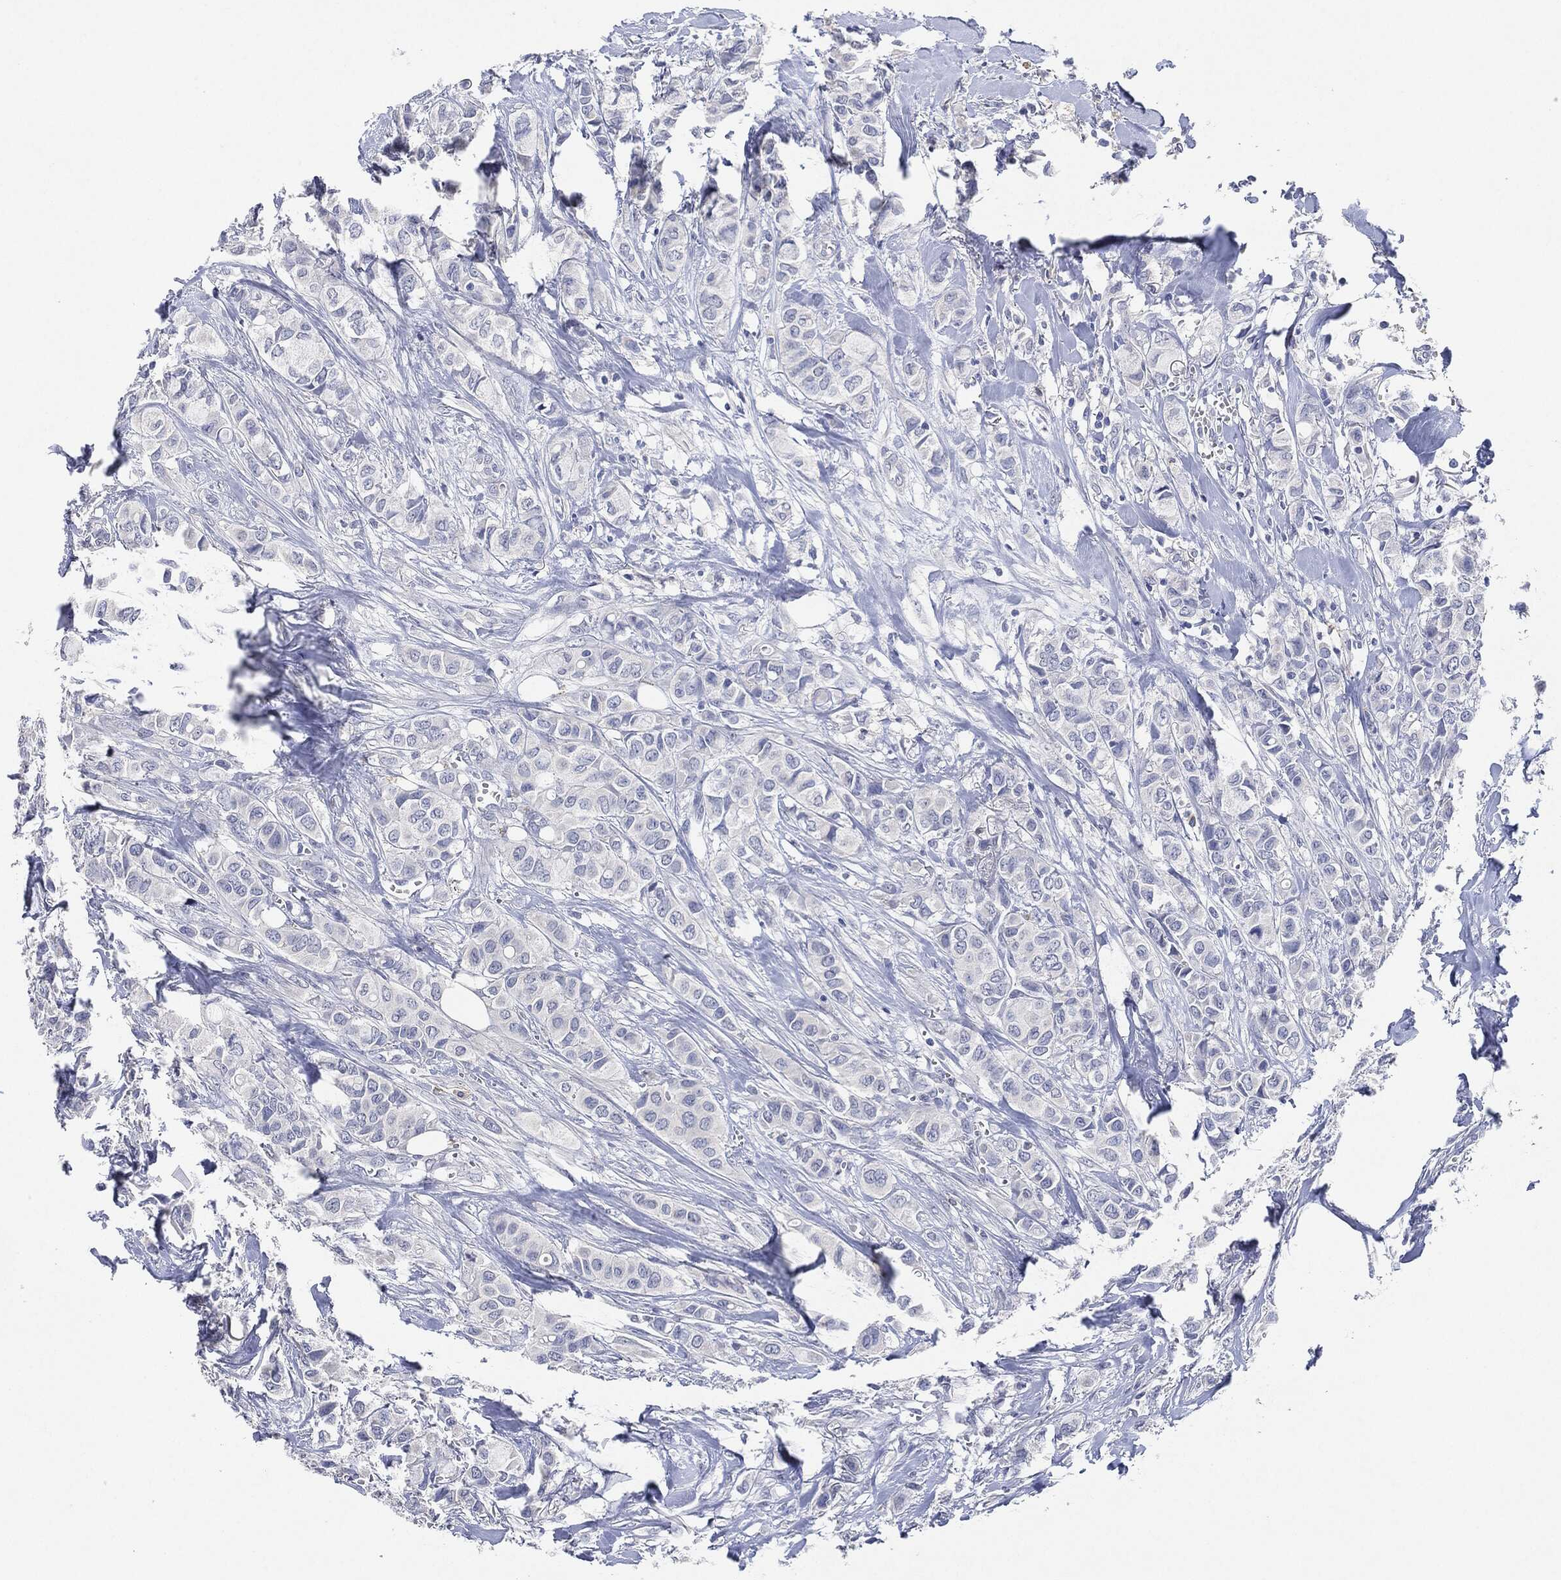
{"staining": {"intensity": "negative", "quantity": "none", "location": "none"}, "tissue": "breast cancer", "cell_type": "Tumor cells", "image_type": "cancer", "snomed": [{"axis": "morphology", "description": "Duct carcinoma"}, {"axis": "topography", "description": "Breast"}], "caption": "Tumor cells are negative for protein expression in human breast cancer.", "gene": "NTRK1", "patient": {"sex": "female", "age": 85}}